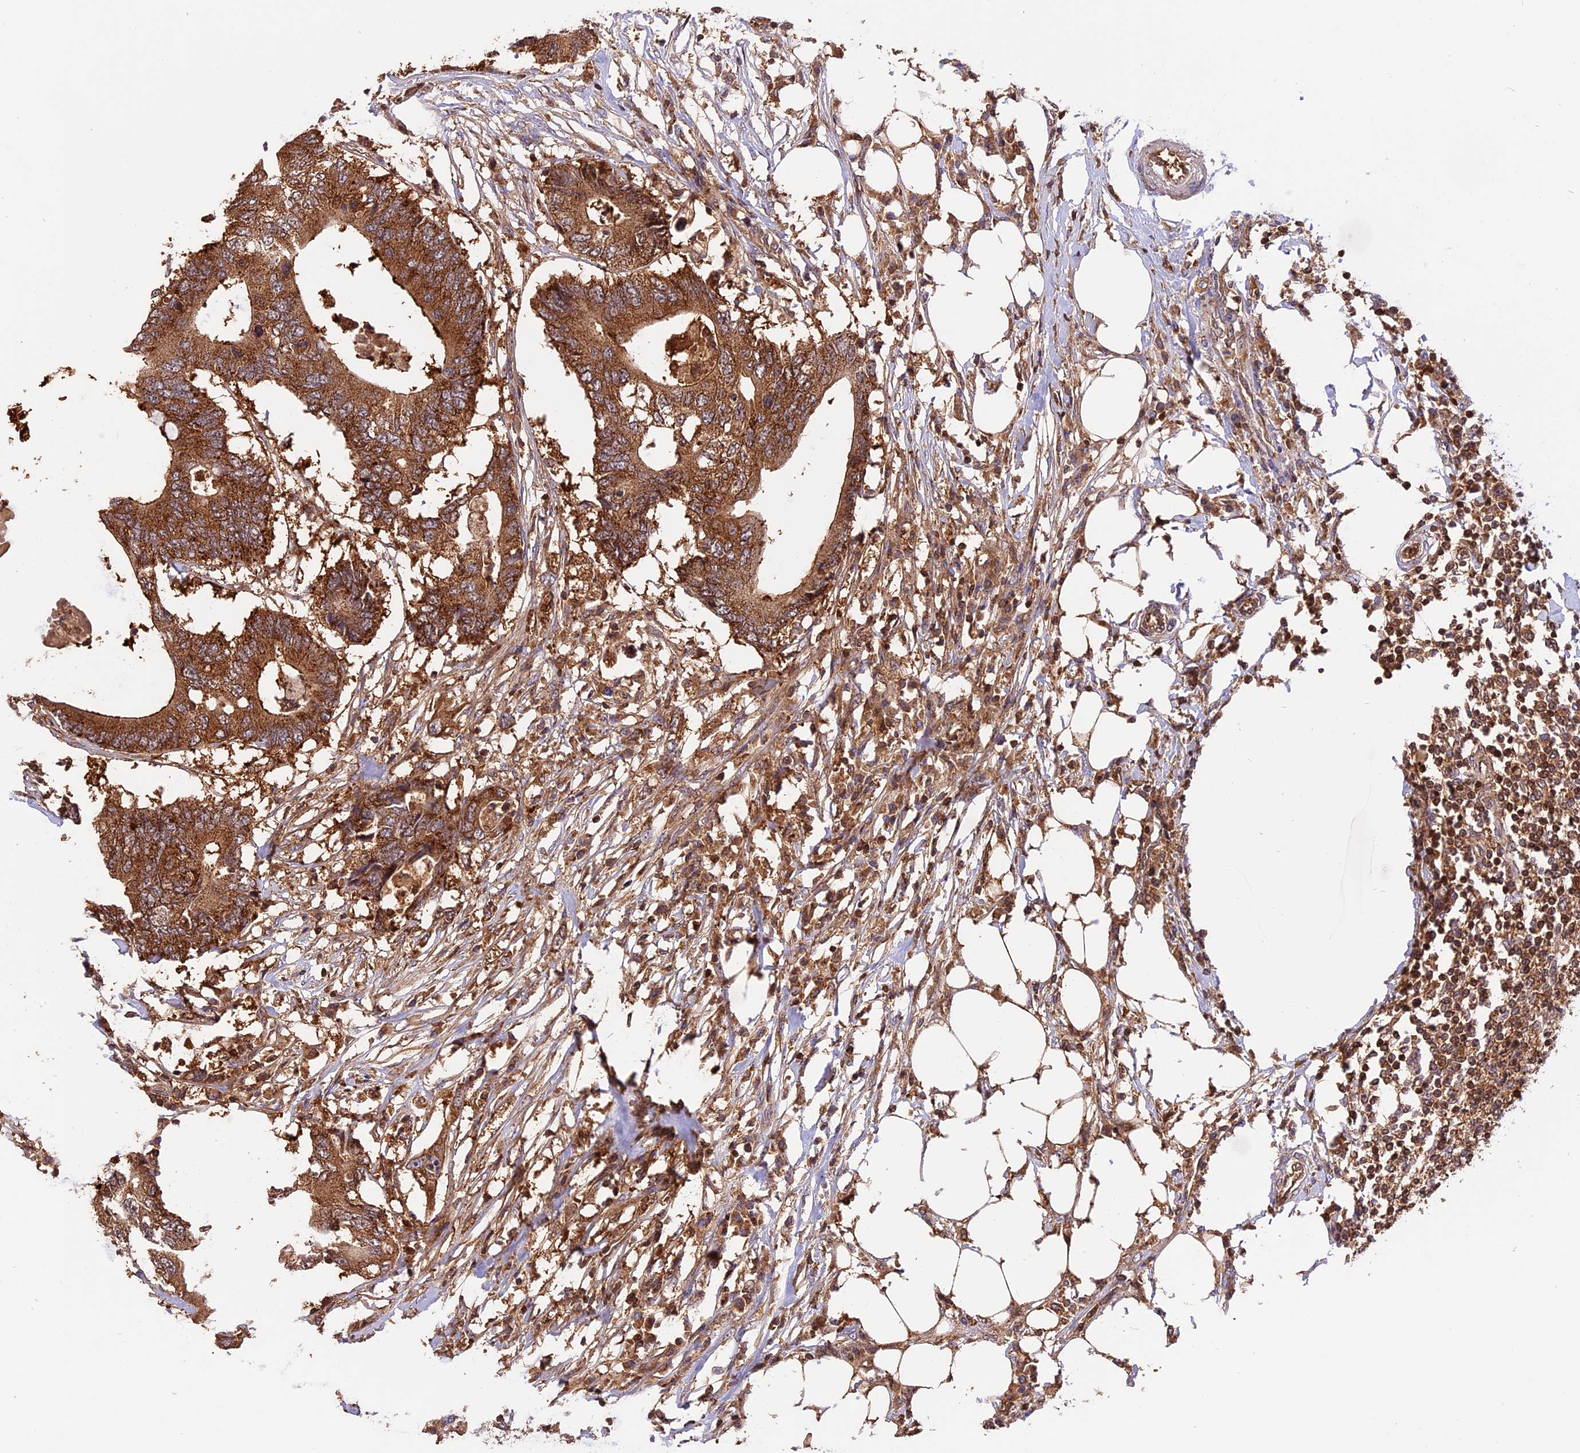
{"staining": {"intensity": "strong", "quantity": ">75%", "location": "cytoplasmic/membranous"}, "tissue": "colorectal cancer", "cell_type": "Tumor cells", "image_type": "cancer", "snomed": [{"axis": "morphology", "description": "Adenocarcinoma, NOS"}, {"axis": "topography", "description": "Colon"}], "caption": "Adenocarcinoma (colorectal) stained with IHC exhibits strong cytoplasmic/membranous staining in about >75% of tumor cells. (DAB (3,3'-diaminobenzidine) IHC with brightfield microscopy, high magnification).", "gene": "PEX3", "patient": {"sex": "male", "age": 71}}